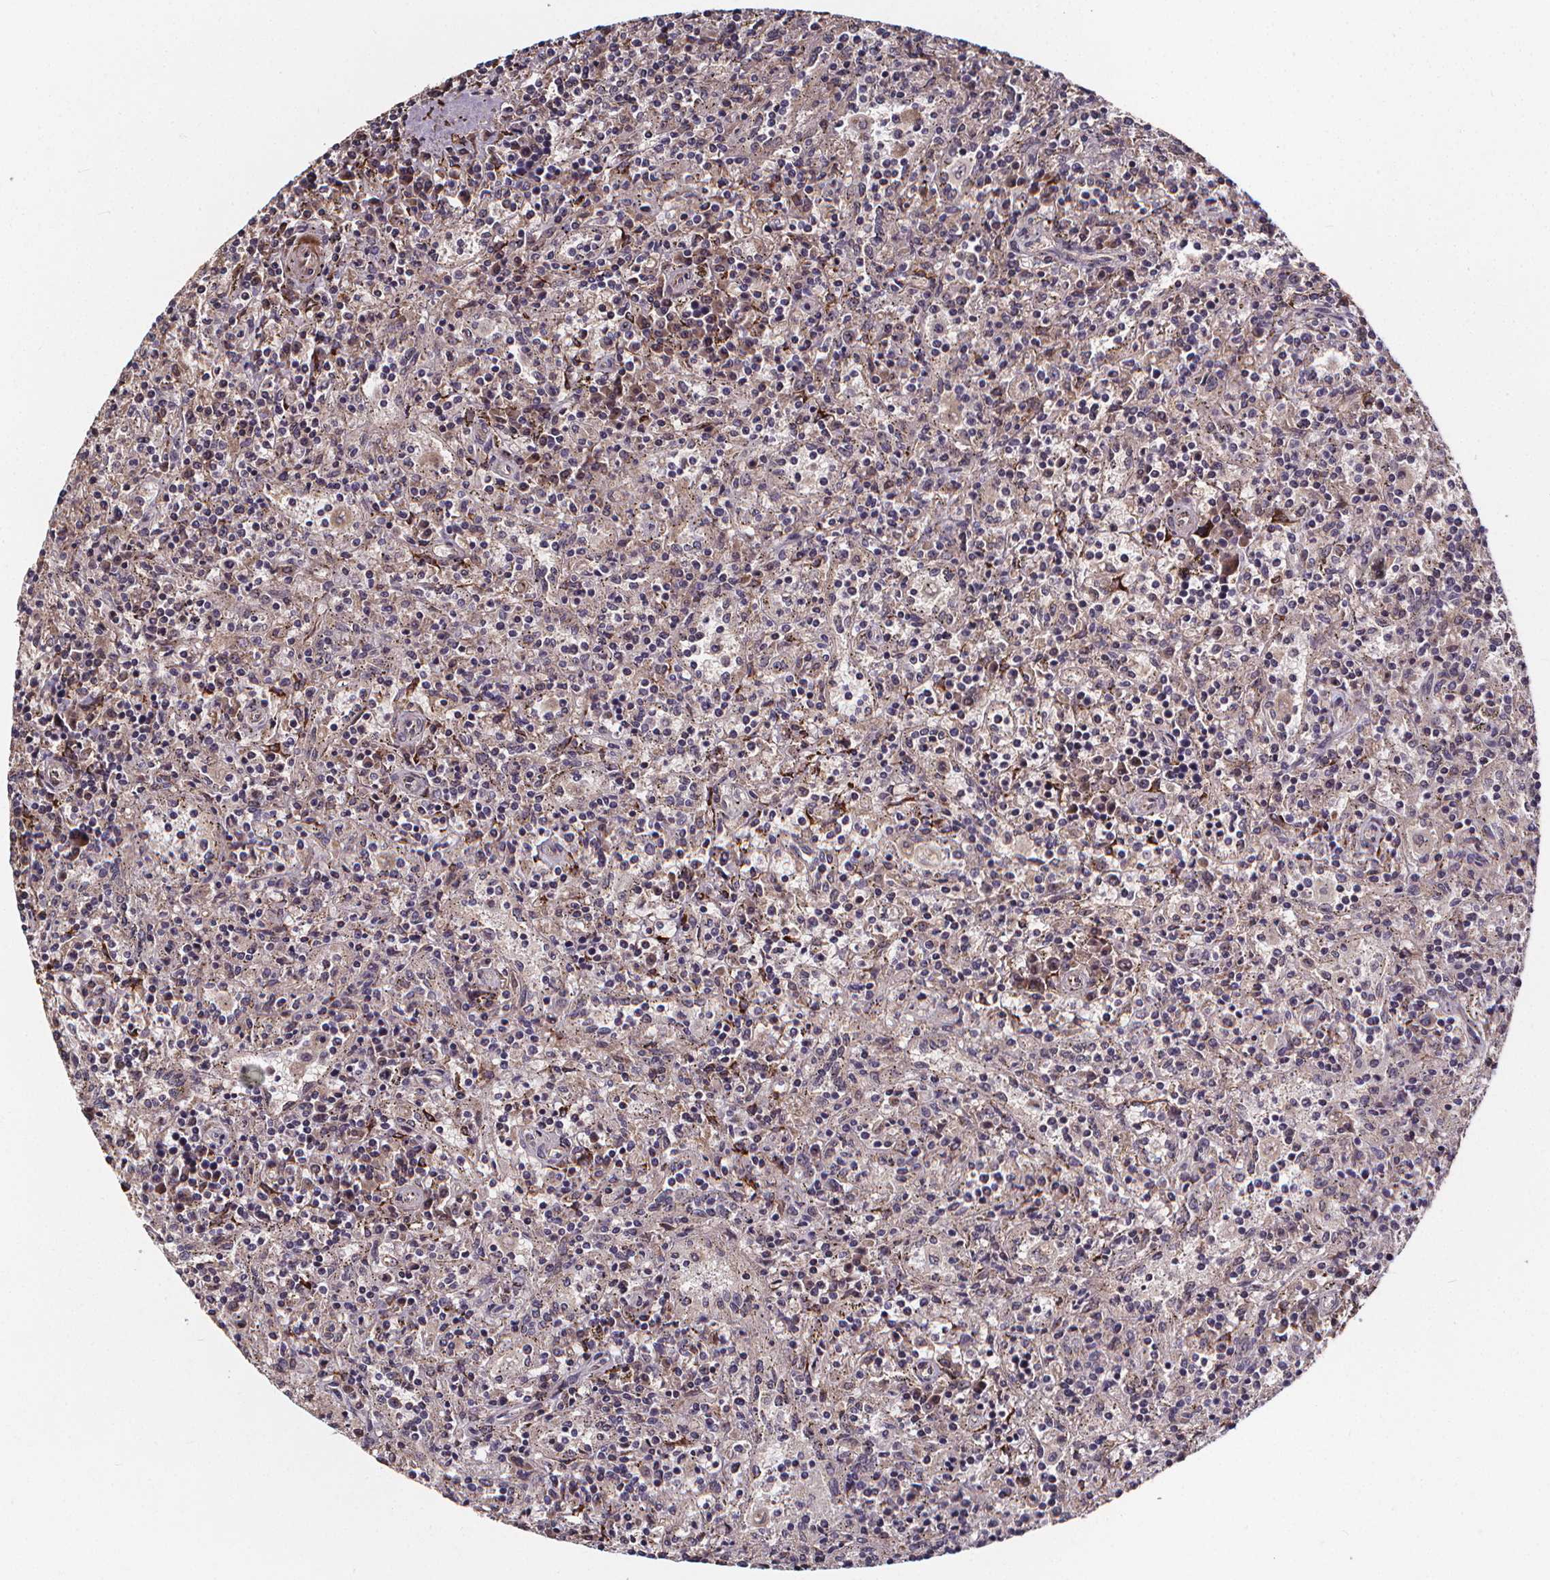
{"staining": {"intensity": "negative", "quantity": "none", "location": "none"}, "tissue": "lymphoma", "cell_type": "Tumor cells", "image_type": "cancer", "snomed": [{"axis": "morphology", "description": "Malignant lymphoma, non-Hodgkin's type, Low grade"}, {"axis": "topography", "description": "Spleen"}], "caption": "This is an immunohistochemistry (IHC) micrograph of lymphoma. There is no expression in tumor cells.", "gene": "AEBP1", "patient": {"sex": "male", "age": 62}}